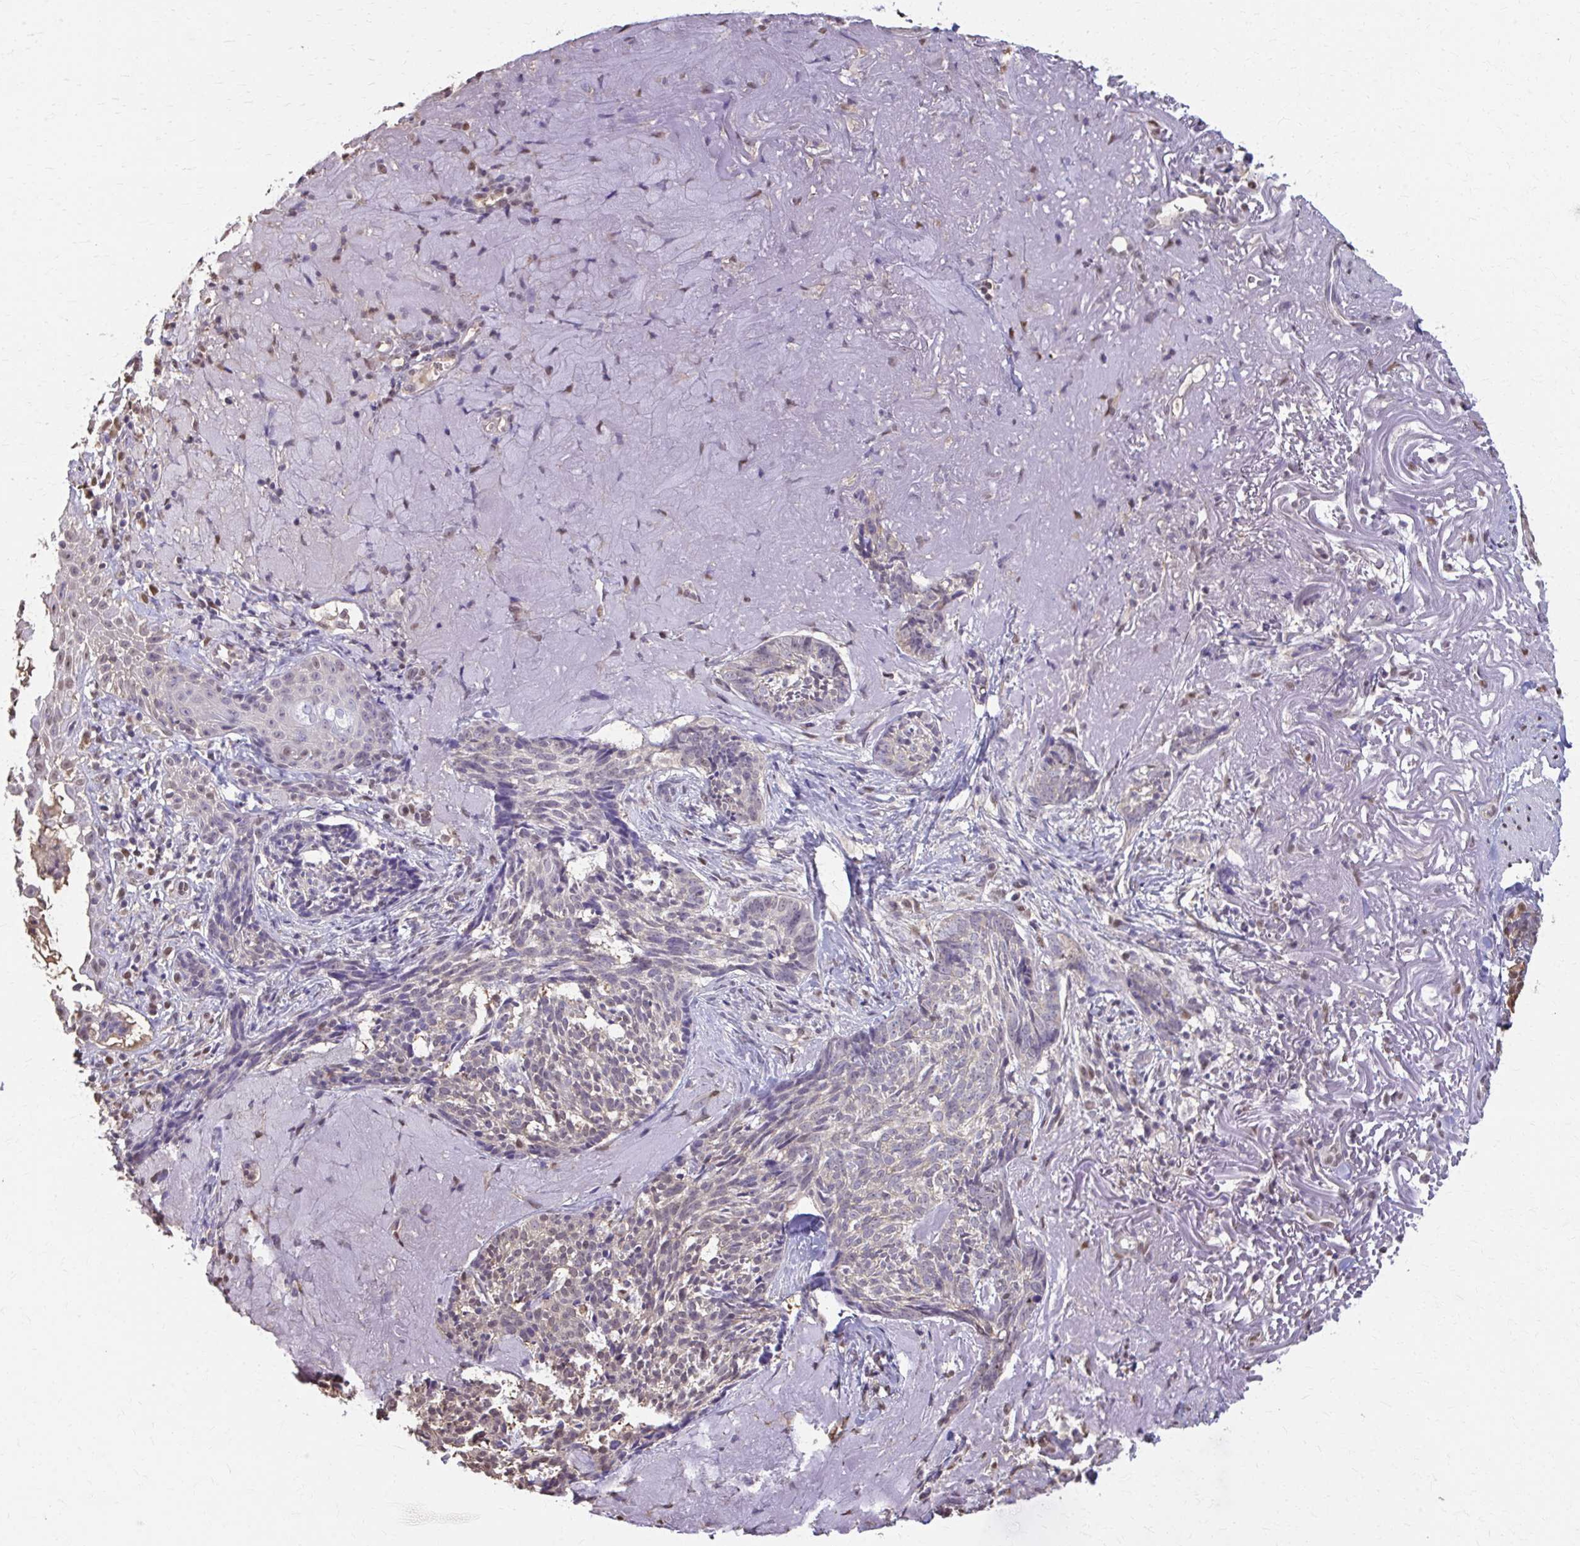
{"staining": {"intensity": "negative", "quantity": "none", "location": "none"}, "tissue": "skin cancer", "cell_type": "Tumor cells", "image_type": "cancer", "snomed": [{"axis": "morphology", "description": "Basal cell carcinoma"}, {"axis": "topography", "description": "Skin"}, {"axis": "topography", "description": "Skin of face"}], "caption": "Tumor cells show no significant staining in basal cell carcinoma (skin).", "gene": "ING4", "patient": {"sex": "female", "age": 95}}